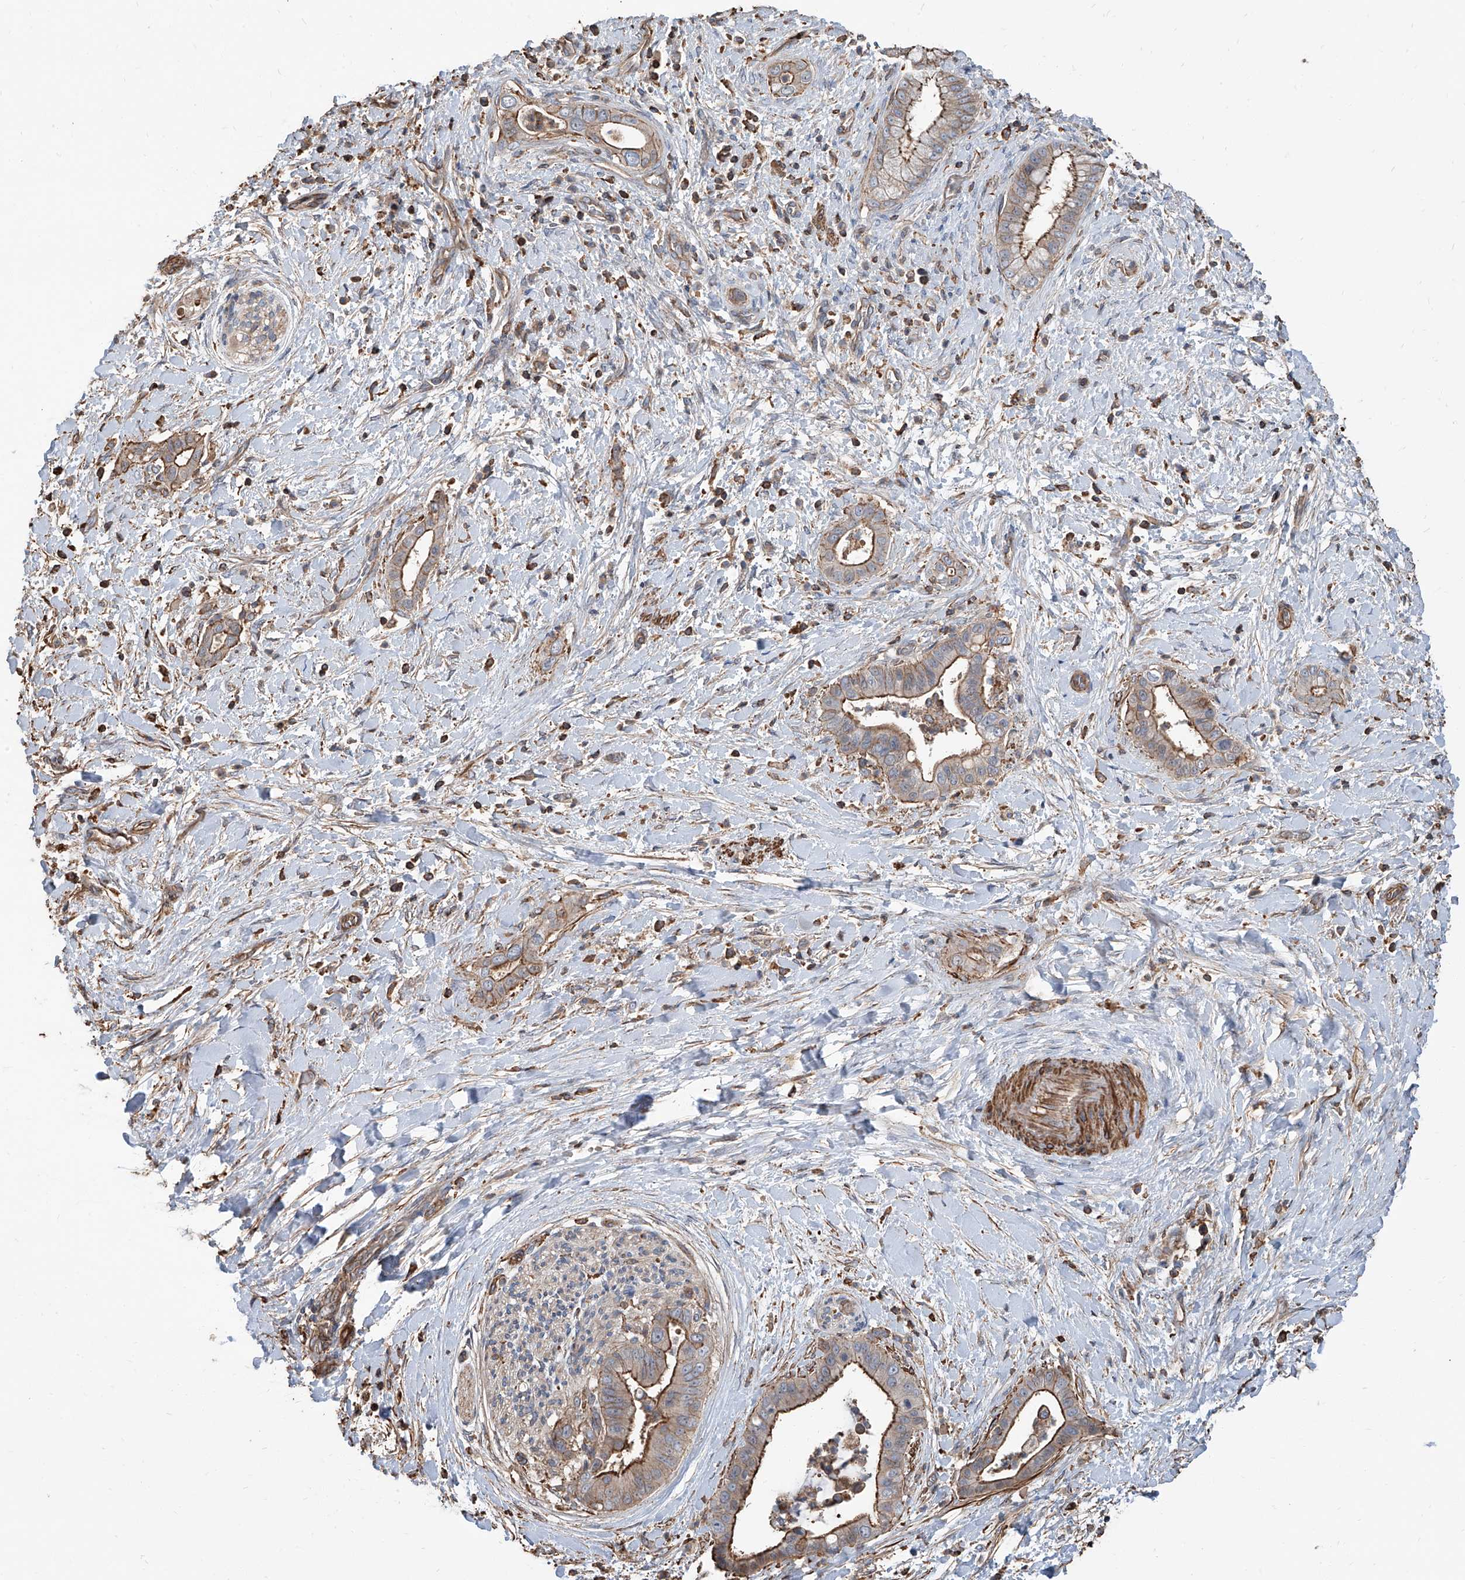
{"staining": {"intensity": "moderate", "quantity": "25%-75%", "location": "cytoplasmic/membranous"}, "tissue": "liver cancer", "cell_type": "Tumor cells", "image_type": "cancer", "snomed": [{"axis": "morphology", "description": "Cholangiocarcinoma"}, {"axis": "topography", "description": "Liver"}], "caption": "IHC histopathology image of human liver cancer stained for a protein (brown), which exhibits medium levels of moderate cytoplasmic/membranous positivity in about 25%-75% of tumor cells.", "gene": "PIEZO2", "patient": {"sex": "female", "age": 54}}